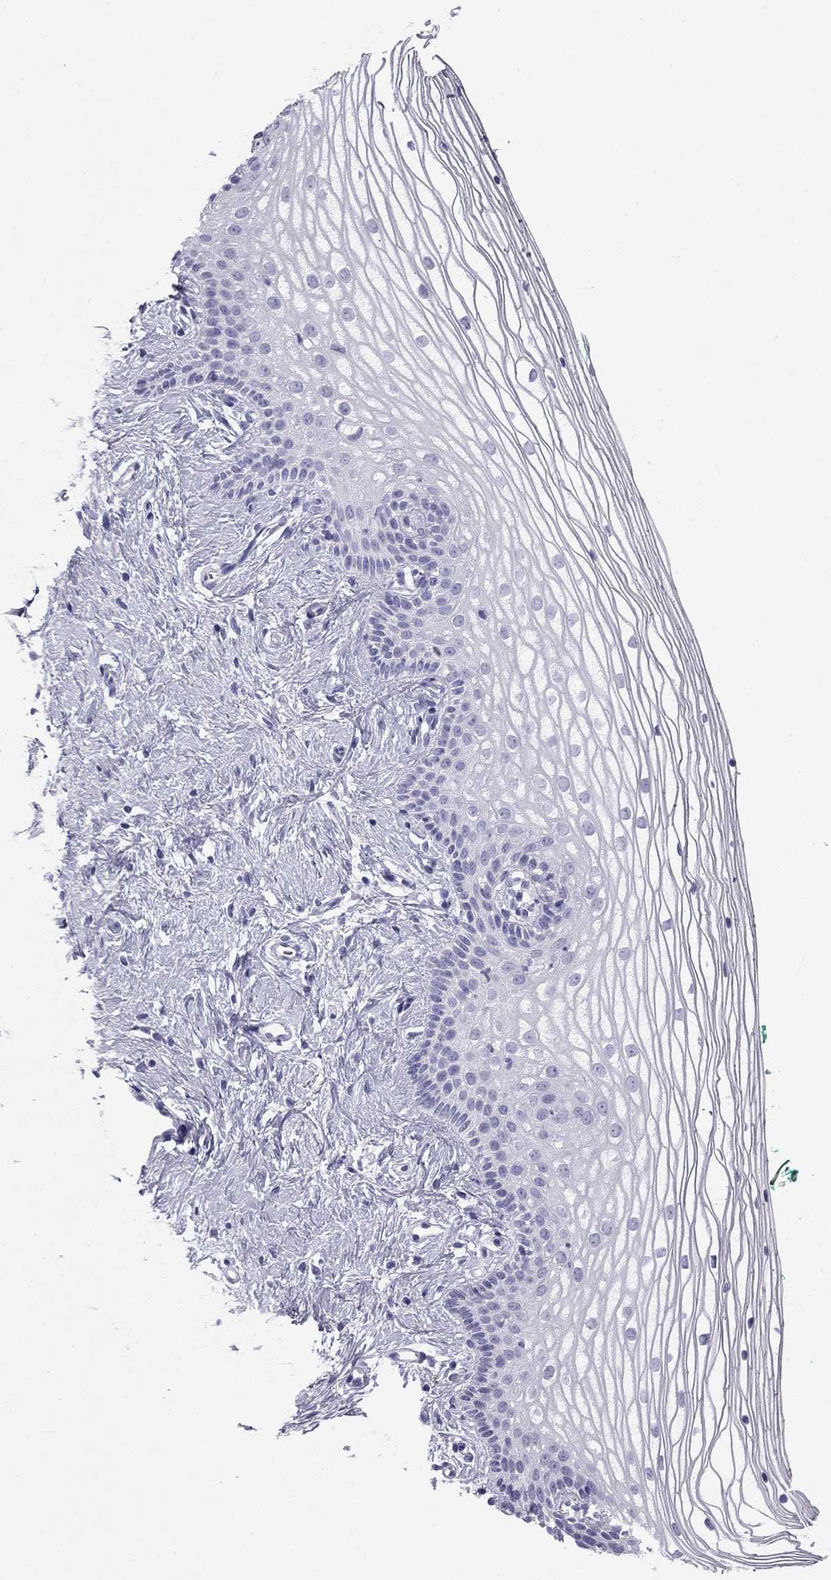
{"staining": {"intensity": "negative", "quantity": "none", "location": "none"}, "tissue": "vagina", "cell_type": "Squamous epithelial cells", "image_type": "normal", "snomed": [{"axis": "morphology", "description": "Normal tissue, NOS"}, {"axis": "topography", "description": "Vagina"}], "caption": "IHC of unremarkable human vagina demonstrates no positivity in squamous epithelial cells. (Immunohistochemistry, brightfield microscopy, high magnification).", "gene": "KLRG1", "patient": {"sex": "female", "age": 36}}